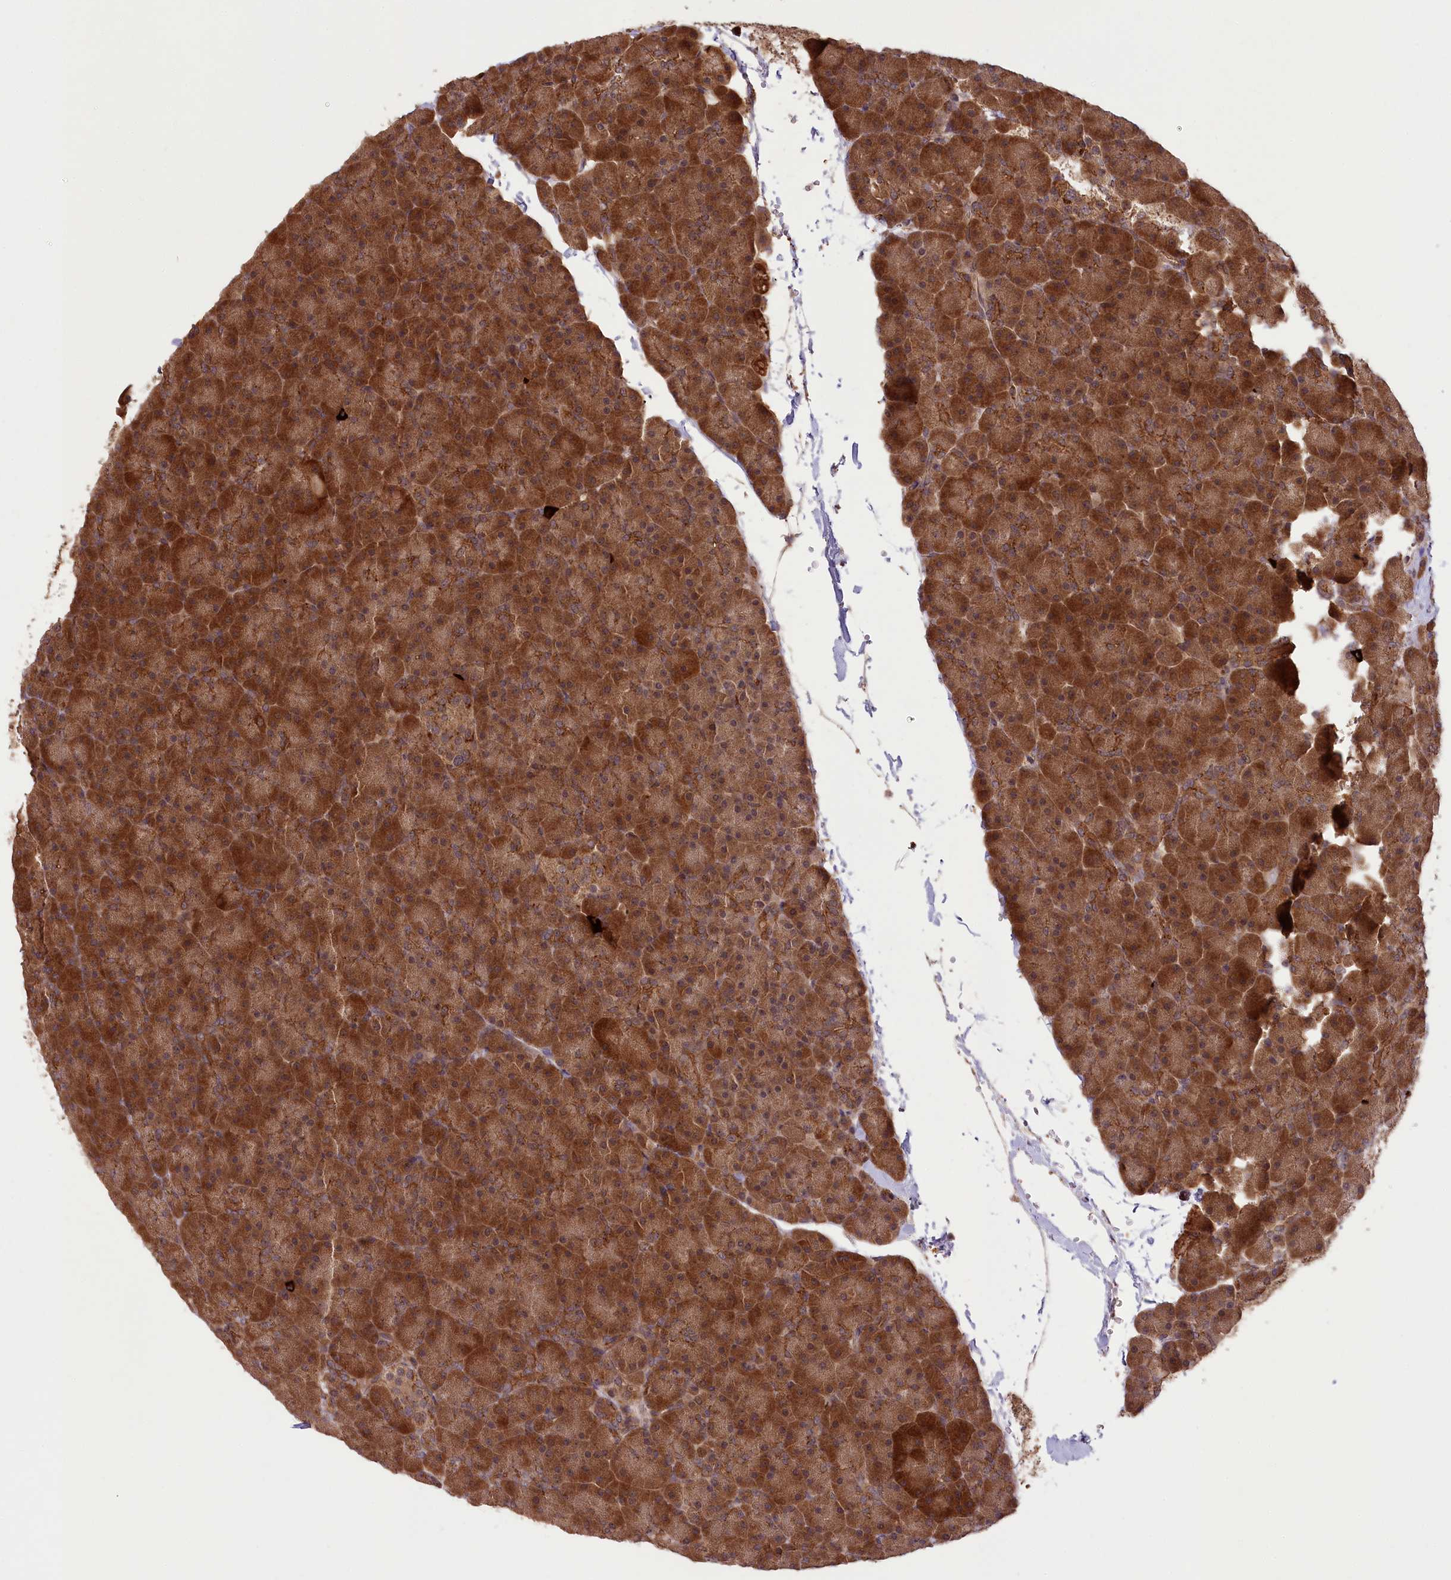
{"staining": {"intensity": "strong", "quantity": ">75%", "location": "cytoplasmic/membranous"}, "tissue": "pancreas", "cell_type": "Exocrine glandular cells", "image_type": "normal", "snomed": [{"axis": "morphology", "description": "Normal tissue, NOS"}, {"axis": "topography", "description": "Pancreas"}], "caption": "Exocrine glandular cells reveal high levels of strong cytoplasmic/membranous staining in about >75% of cells in benign pancreas.", "gene": "CARD19", "patient": {"sex": "male", "age": 36}}